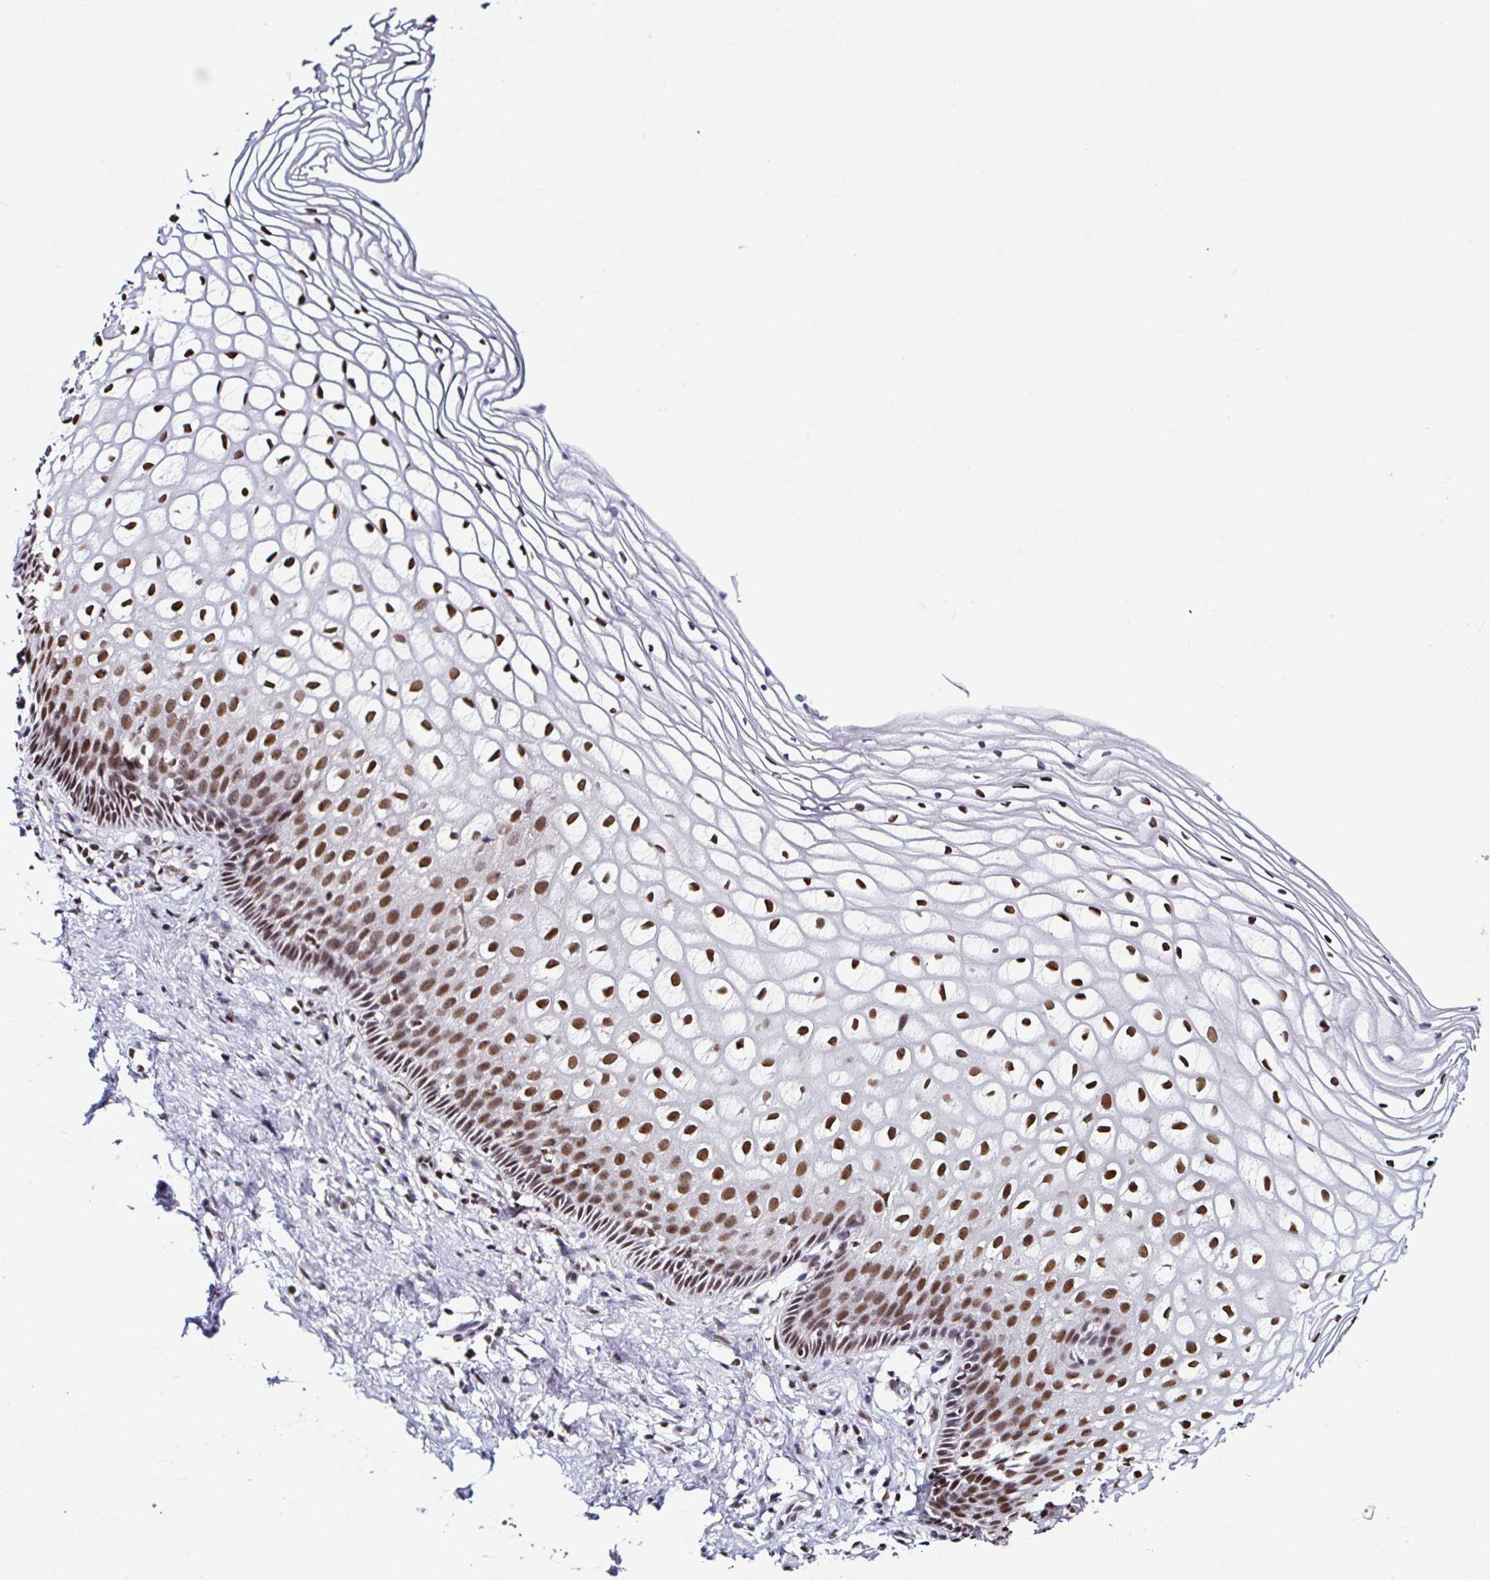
{"staining": {"intensity": "weak", "quantity": "<25%", "location": "nuclear"}, "tissue": "cervix", "cell_type": "Glandular cells", "image_type": "normal", "snomed": [{"axis": "morphology", "description": "Normal tissue, NOS"}, {"axis": "topography", "description": "Cervix"}], "caption": "IHC photomicrograph of normal human cervix stained for a protein (brown), which displays no positivity in glandular cells.", "gene": "DR1", "patient": {"sex": "female", "age": 36}}